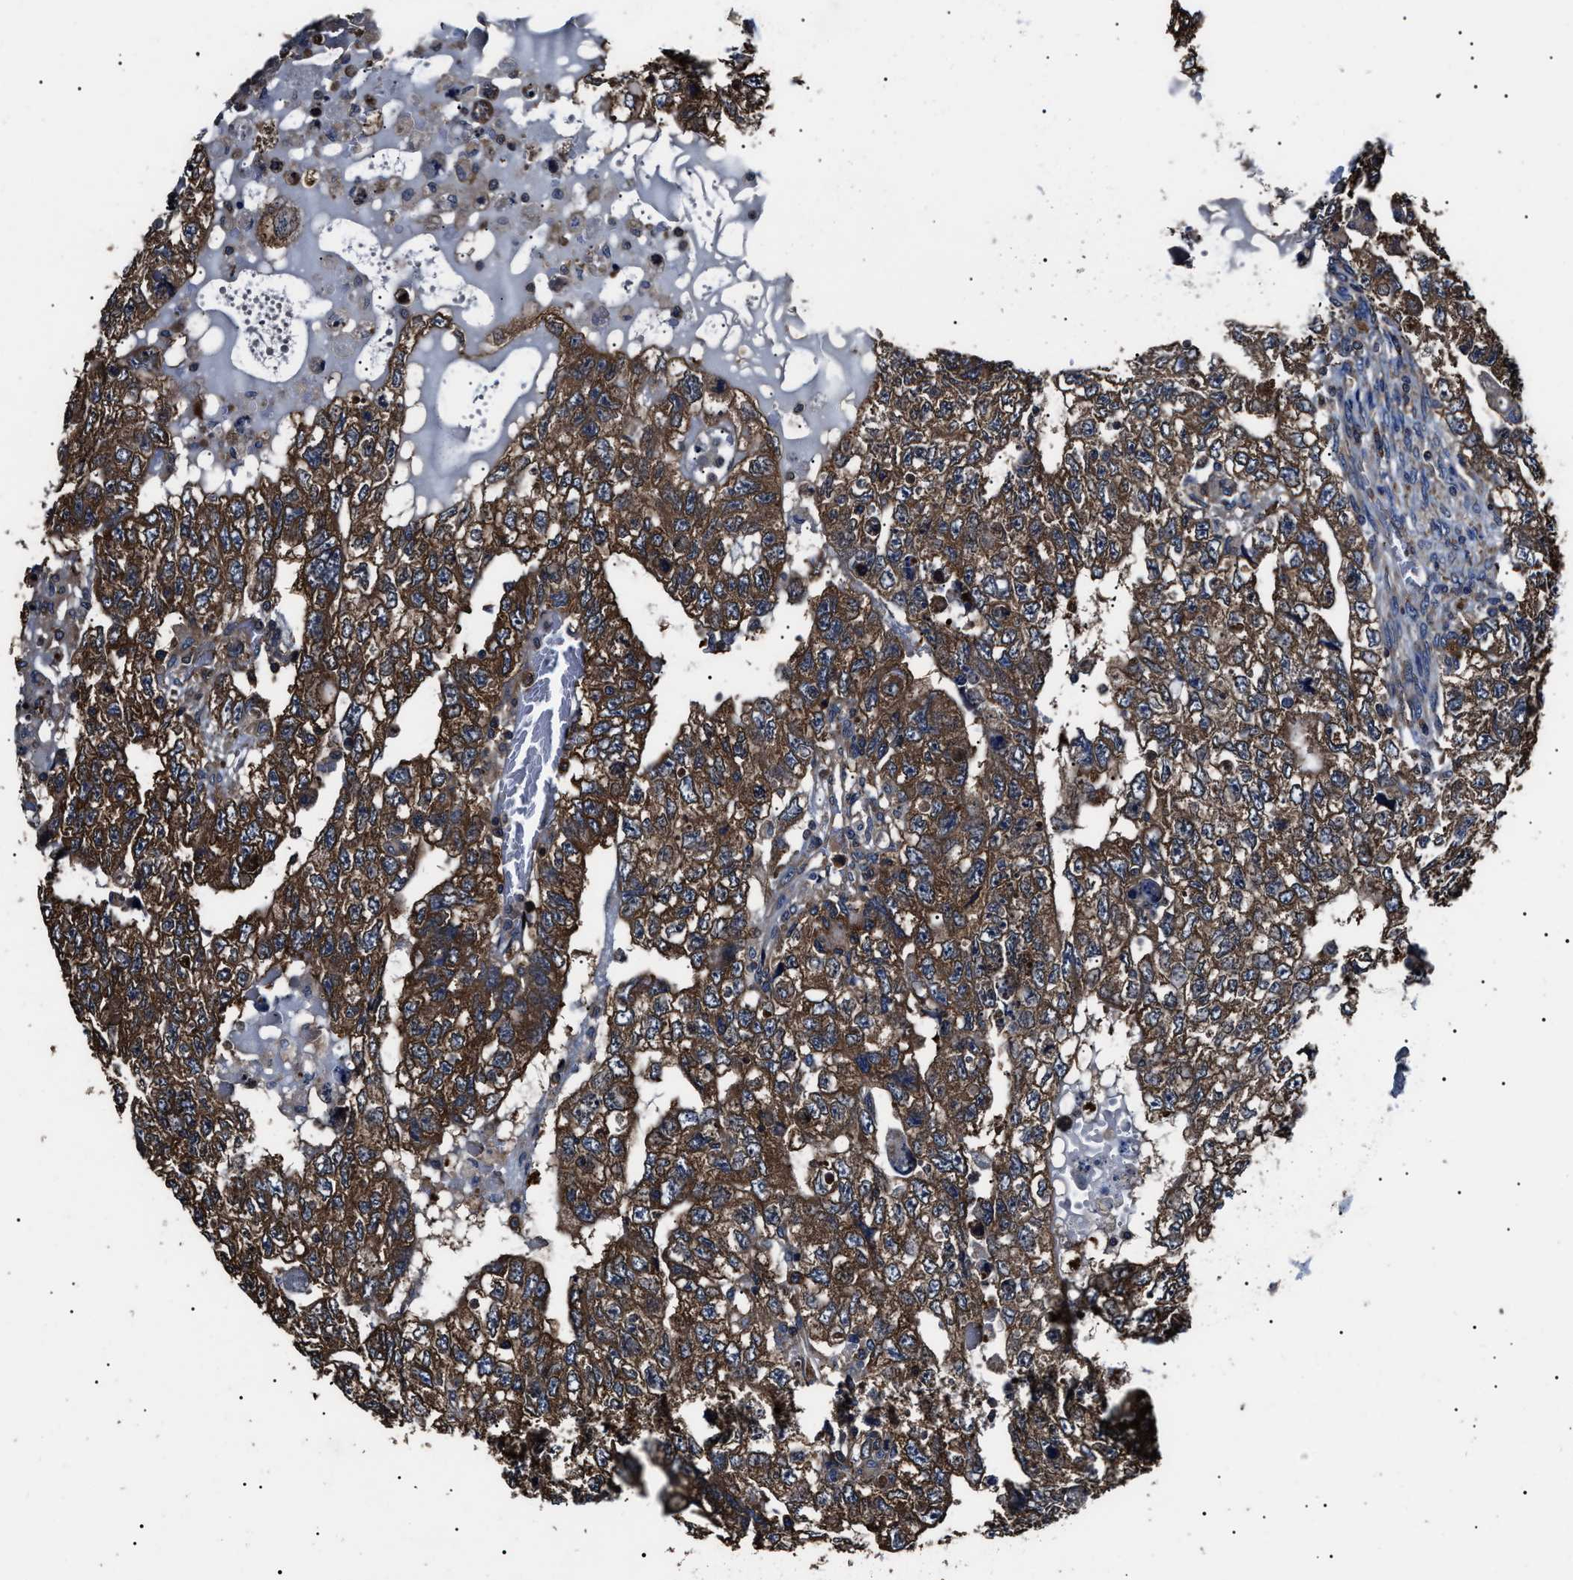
{"staining": {"intensity": "moderate", "quantity": ">75%", "location": "cytoplasmic/membranous"}, "tissue": "testis cancer", "cell_type": "Tumor cells", "image_type": "cancer", "snomed": [{"axis": "morphology", "description": "Carcinoma, Embryonal, NOS"}, {"axis": "topography", "description": "Testis"}], "caption": "IHC staining of testis cancer (embryonal carcinoma), which exhibits medium levels of moderate cytoplasmic/membranous expression in about >75% of tumor cells indicating moderate cytoplasmic/membranous protein positivity. The staining was performed using DAB (3,3'-diaminobenzidine) (brown) for protein detection and nuclei were counterstained in hematoxylin (blue).", "gene": "CCT8", "patient": {"sex": "male", "age": 36}}